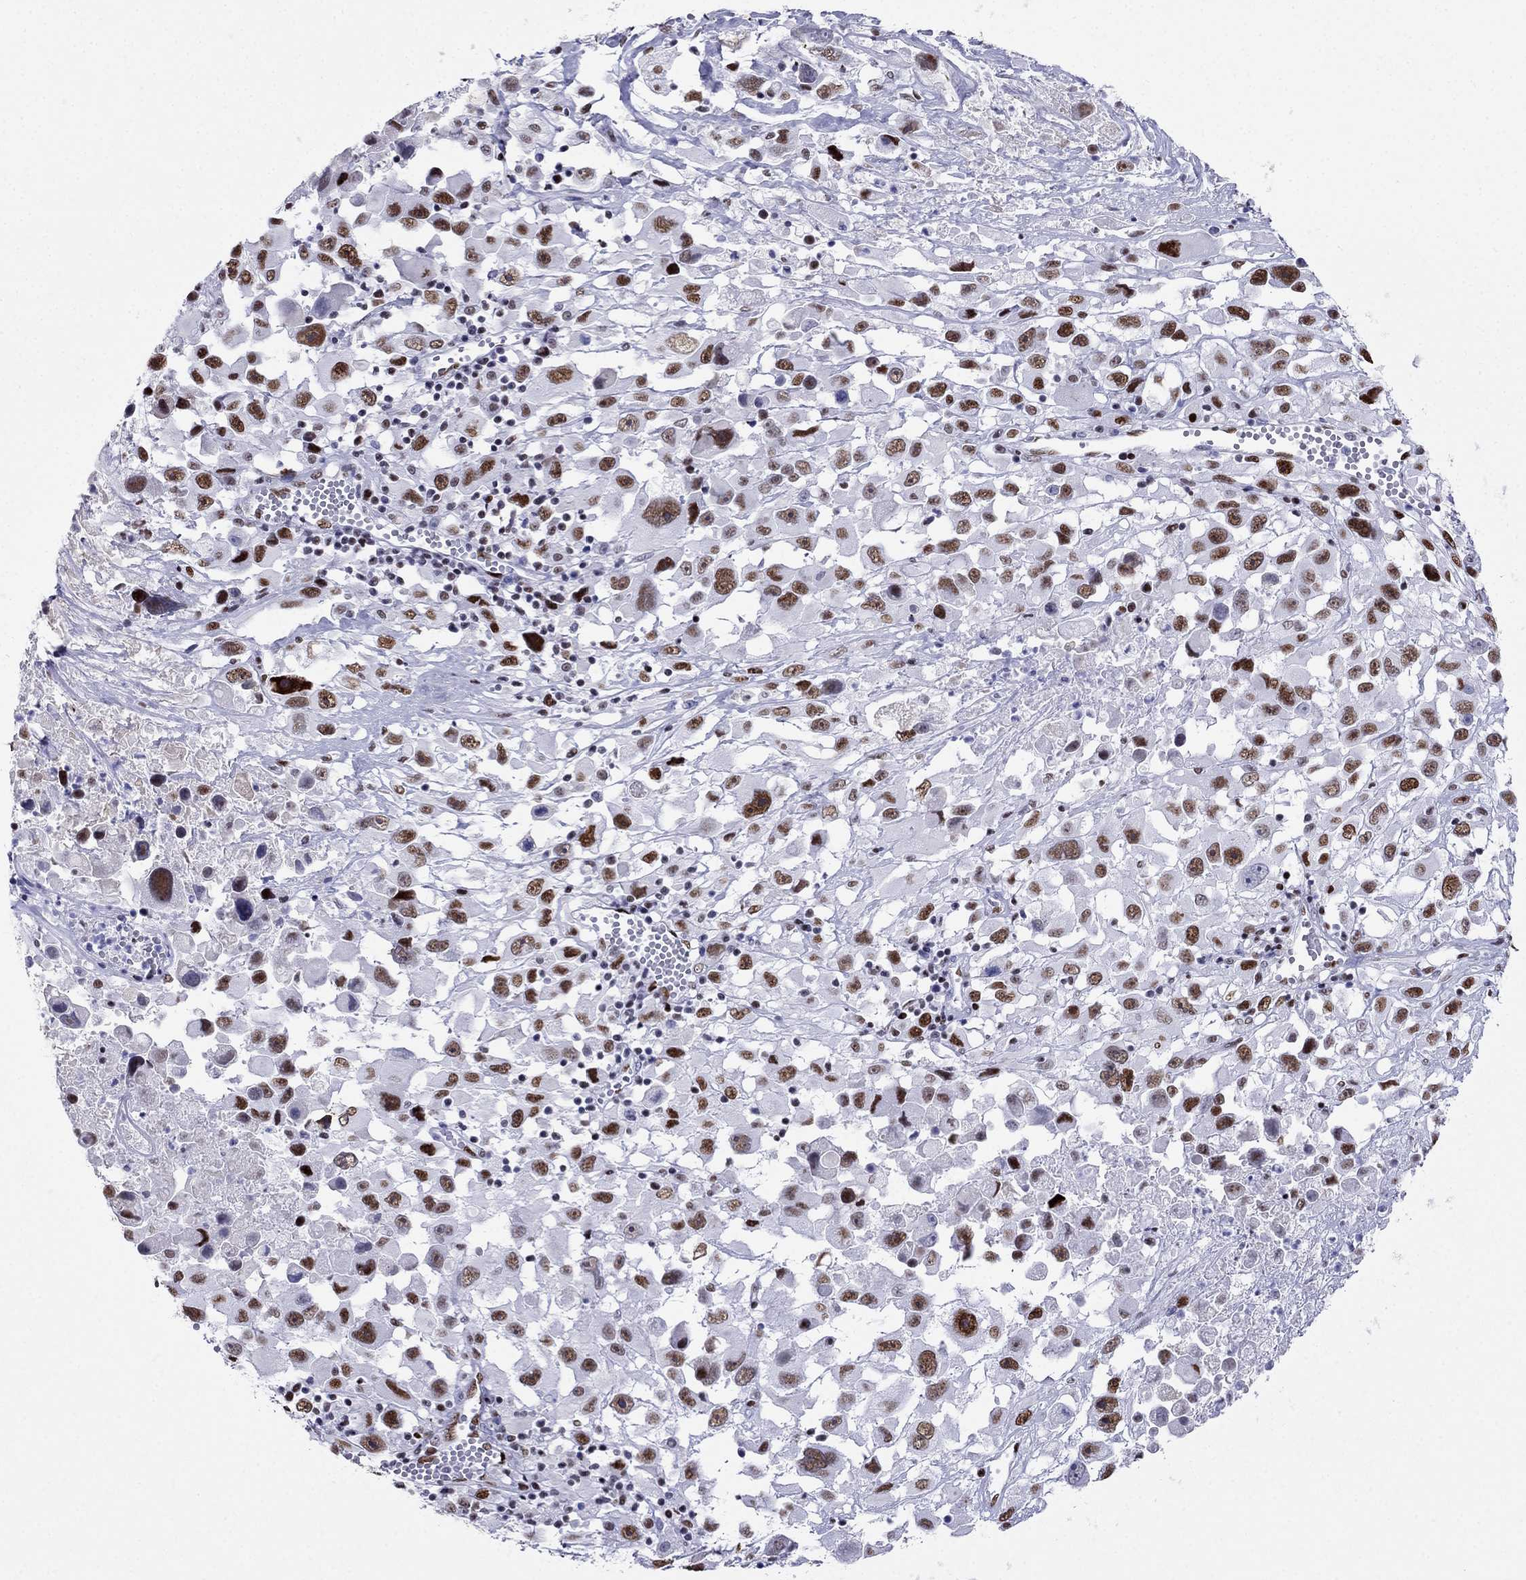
{"staining": {"intensity": "strong", "quantity": ">75%", "location": "nuclear"}, "tissue": "melanoma", "cell_type": "Tumor cells", "image_type": "cancer", "snomed": [{"axis": "morphology", "description": "Malignant melanoma, Metastatic site"}, {"axis": "topography", "description": "Soft tissue"}], "caption": "This histopathology image demonstrates malignant melanoma (metastatic site) stained with IHC to label a protein in brown. The nuclear of tumor cells show strong positivity for the protein. Nuclei are counter-stained blue.", "gene": "PPM1G", "patient": {"sex": "male", "age": 50}}